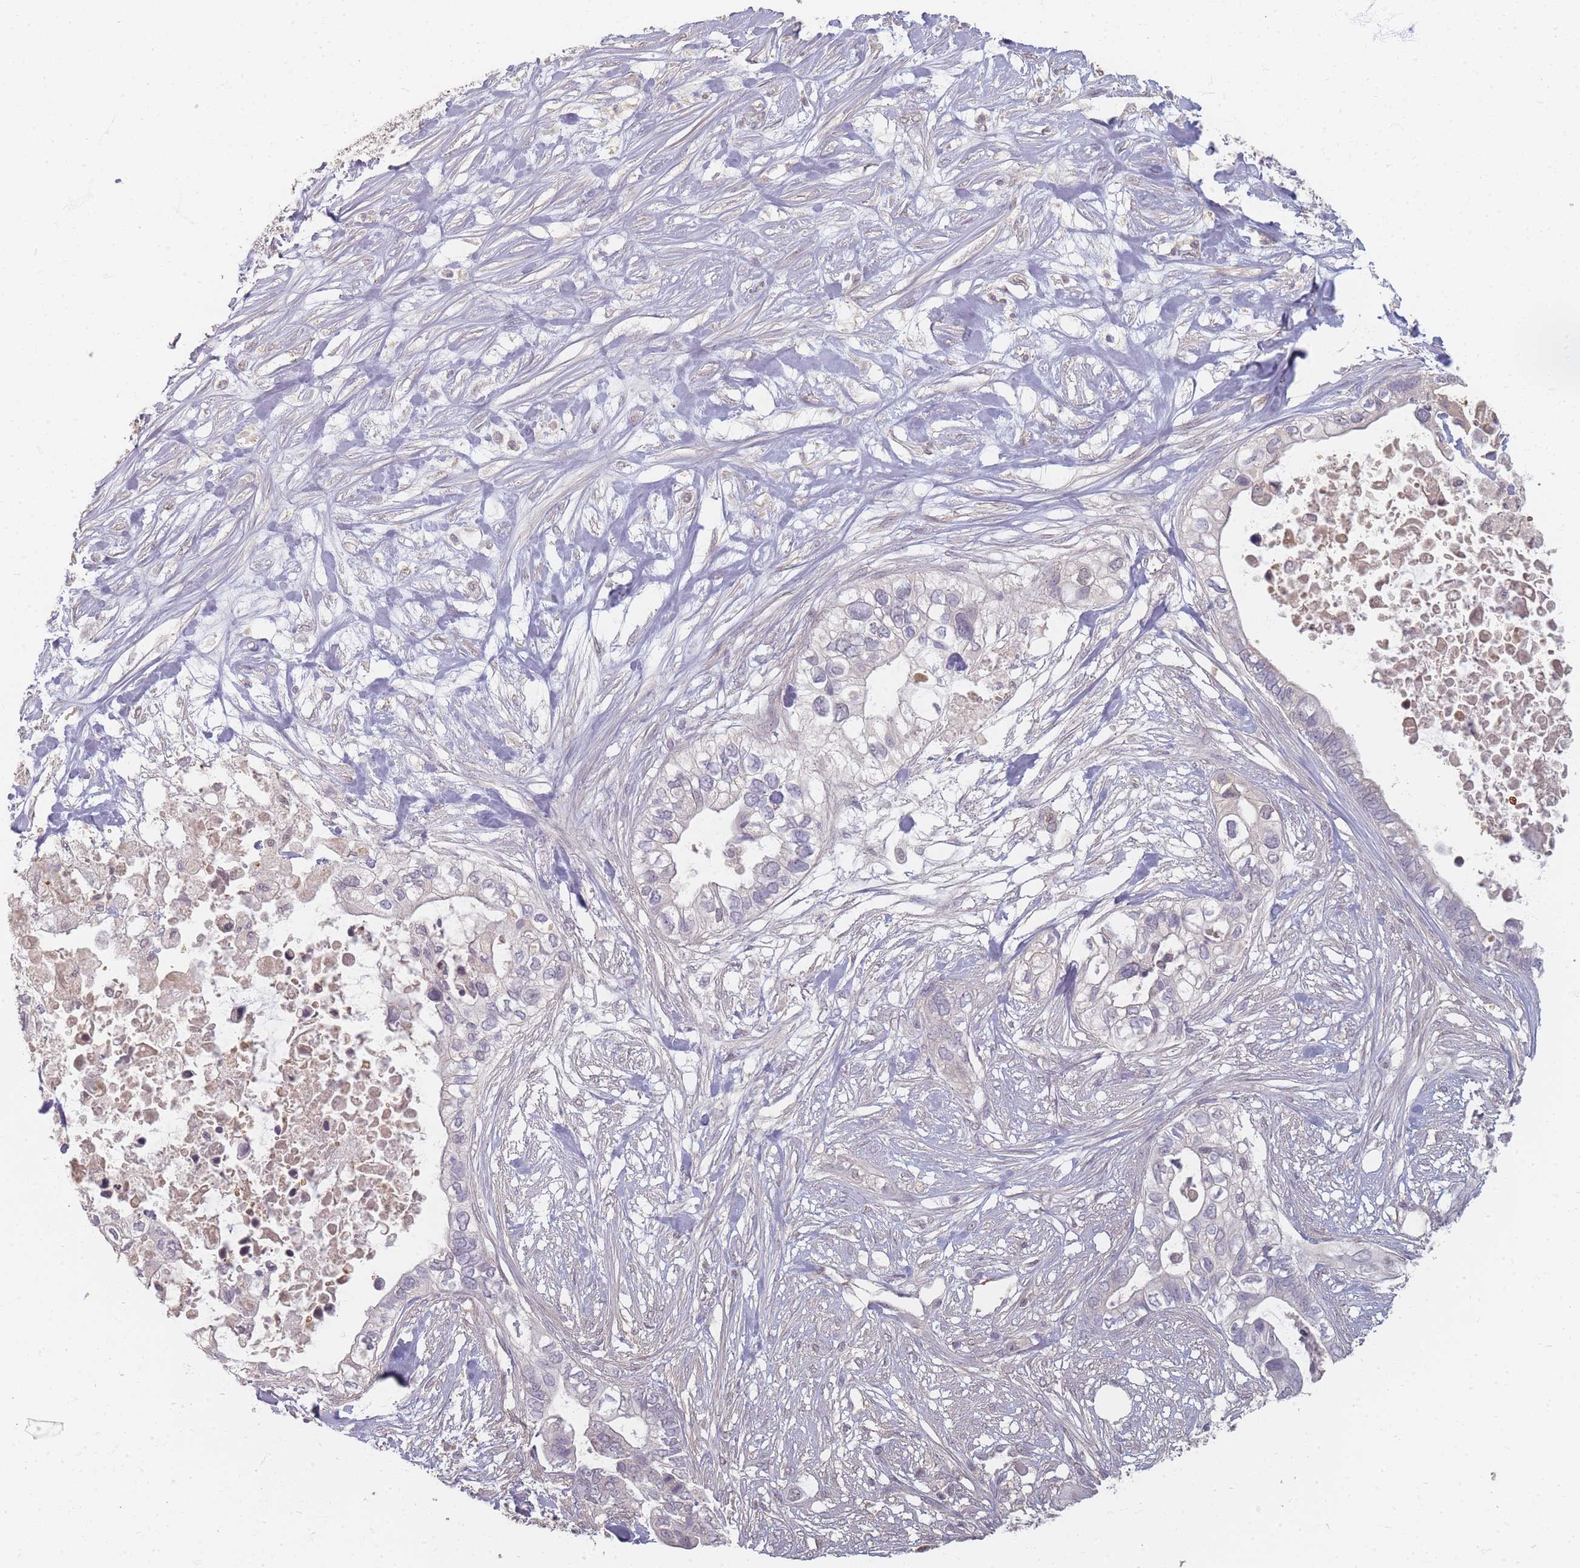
{"staining": {"intensity": "negative", "quantity": "none", "location": "none"}, "tissue": "pancreatic cancer", "cell_type": "Tumor cells", "image_type": "cancer", "snomed": [{"axis": "morphology", "description": "Adenocarcinoma, NOS"}, {"axis": "topography", "description": "Pancreas"}], "caption": "Adenocarcinoma (pancreatic) stained for a protein using immunohistochemistry demonstrates no positivity tumor cells.", "gene": "RFTN1", "patient": {"sex": "female", "age": 63}}